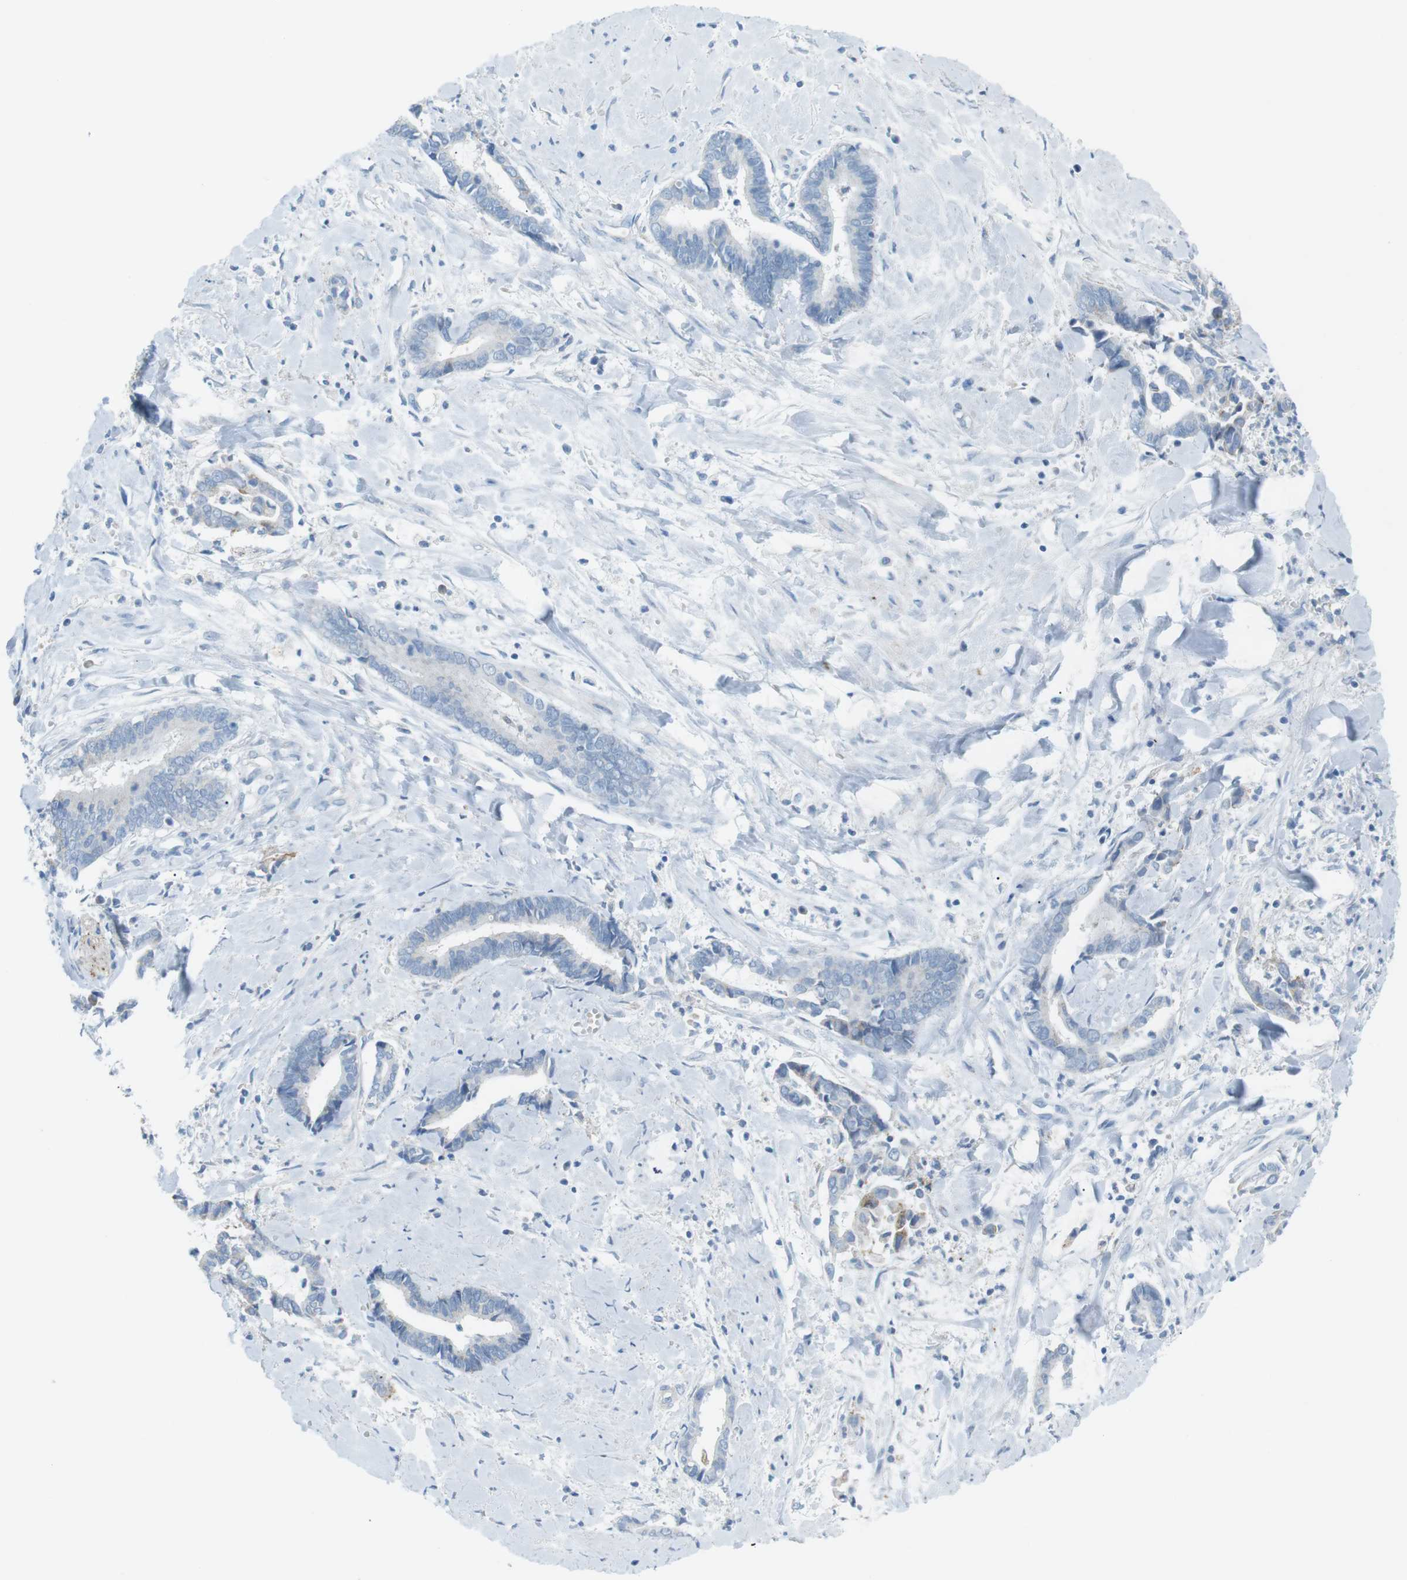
{"staining": {"intensity": "negative", "quantity": "none", "location": "none"}, "tissue": "cervical cancer", "cell_type": "Tumor cells", "image_type": "cancer", "snomed": [{"axis": "morphology", "description": "Adenocarcinoma, NOS"}, {"axis": "topography", "description": "Cervix"}], "caption": "Immunohistochemistry (IHC) histopathology image of neoplastic tissue: human cervical cancer (adenocarcinoma) stained with DAB (3,3'-diaminobenzidine) reveals no significant protein staining in tumor cells.", "gene": "VAMP1", "patient": {"sex": "female", "age": 44}}